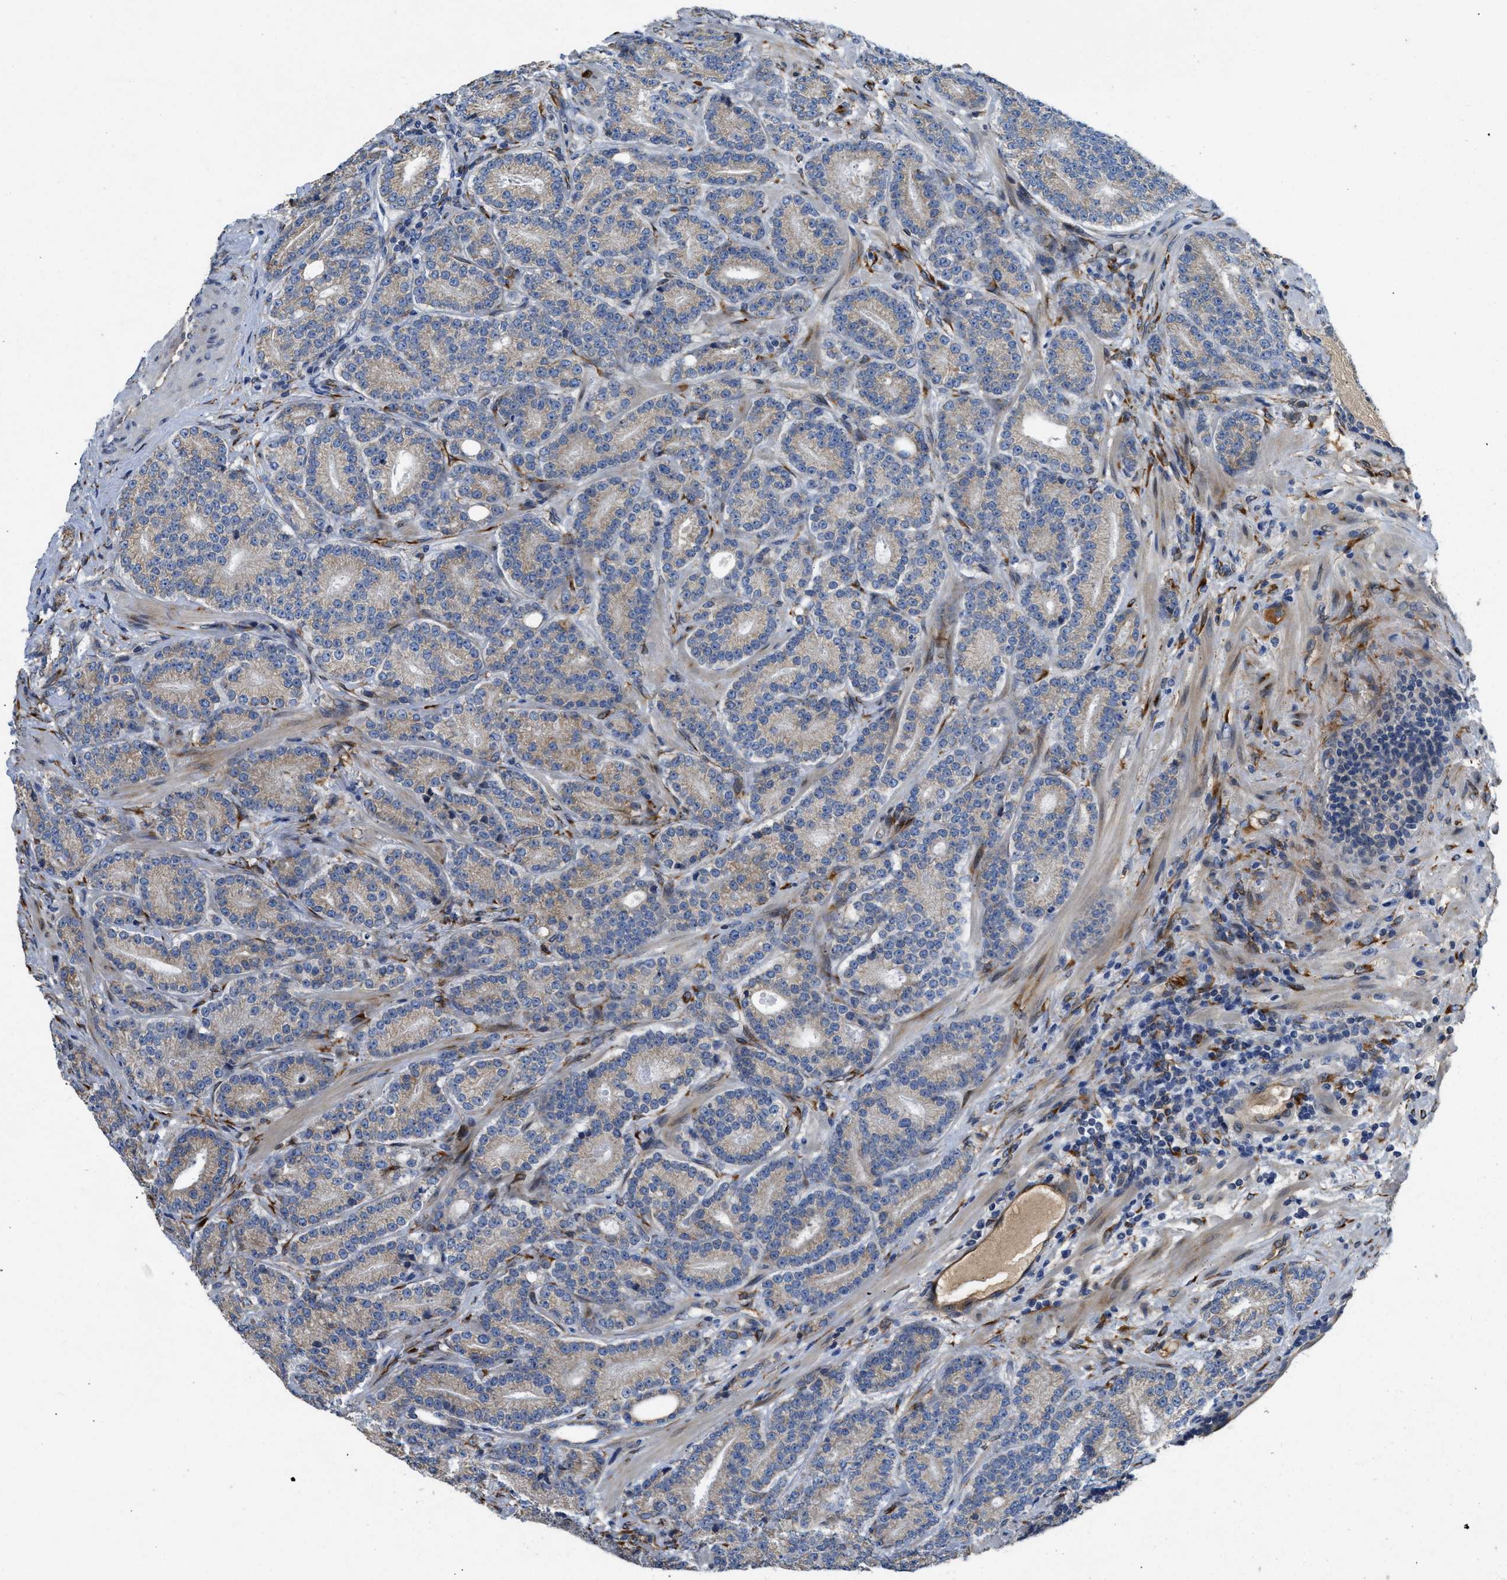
{"staining": {"intensity": "weak", "quantity": "25%-75%", "location": "cytoplasmic/membranous"}, "tissue": "prostate cancer", "cell_type": "Tumor cells", "image_type": "cancer", "snomed": [{"axis": "morphology", "description": "Adenocarcinoma, High grade"}, {"axis": "topography", "description": "Prostate"}], "caption": "A low amount of weak cytoplasmic/membranous positivity is seen in about 25%-75% of tumor cells in prostate cancer (high-grade adenocarcinoma) tissue. (DAB = brown stain, brightfield microscopy at high magnification).", "gene": "GGCX", "patient": {"sex": "male", "age": 61}}